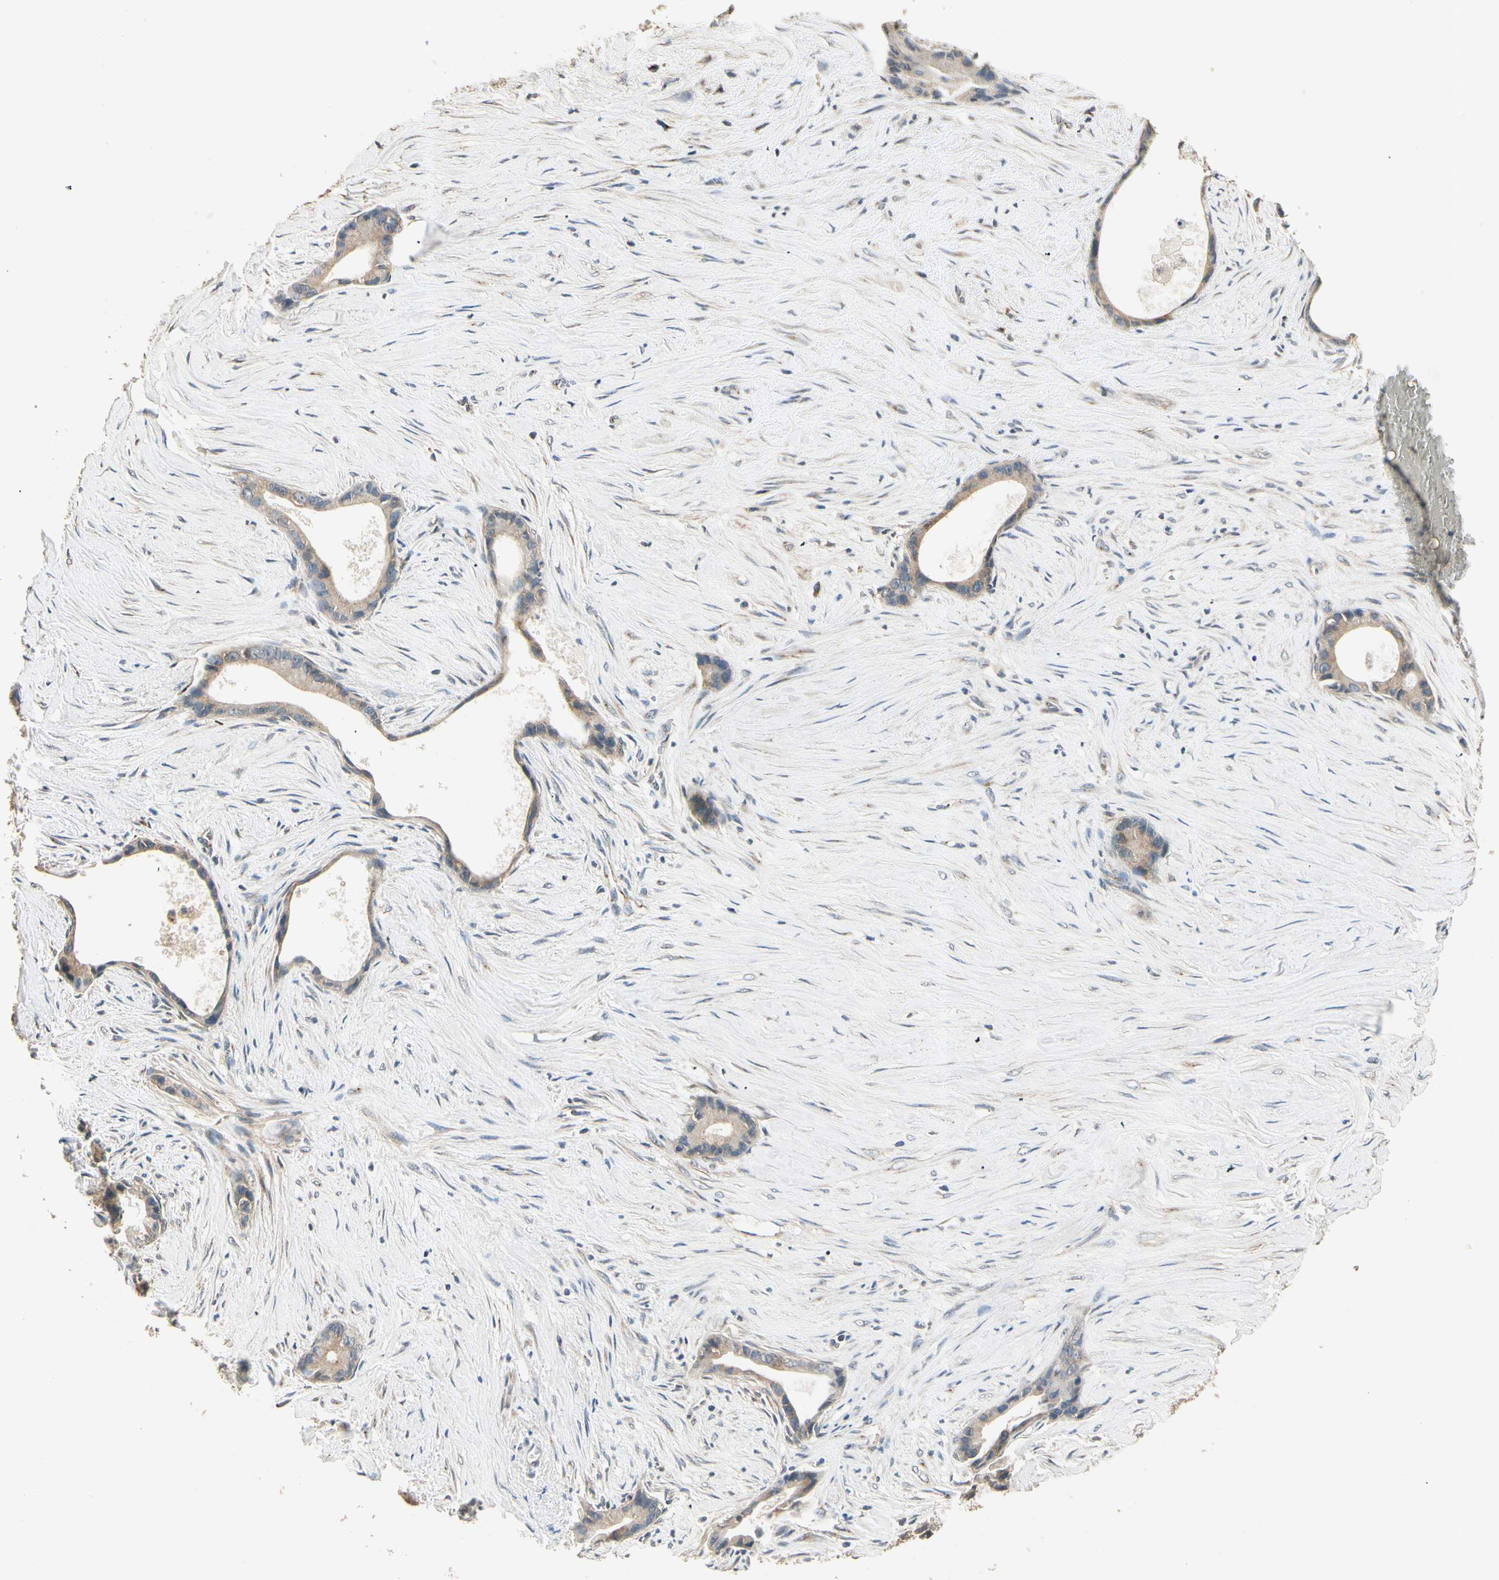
{"staining": {"intensity": "weak", "quantity": ">75%", "location": "cytoplasmic/membranous"}, "tissue": "liver cancer", "cell_type": "Tumor cells", "image_type": "cancer", "snomed": [{"axis": "morphology", "description": "Cholangiocarcinoma"}, {"axis": "topography", "description": "Liver"}], "caption": "Immunohistochemical staining of human liver cancer exhibits weak cytoplasmic/membranous protein positivity in approximately >75% of tumor cells.", "gene": "AKAP9", "patient": {"sex": "female", "age": 55}}